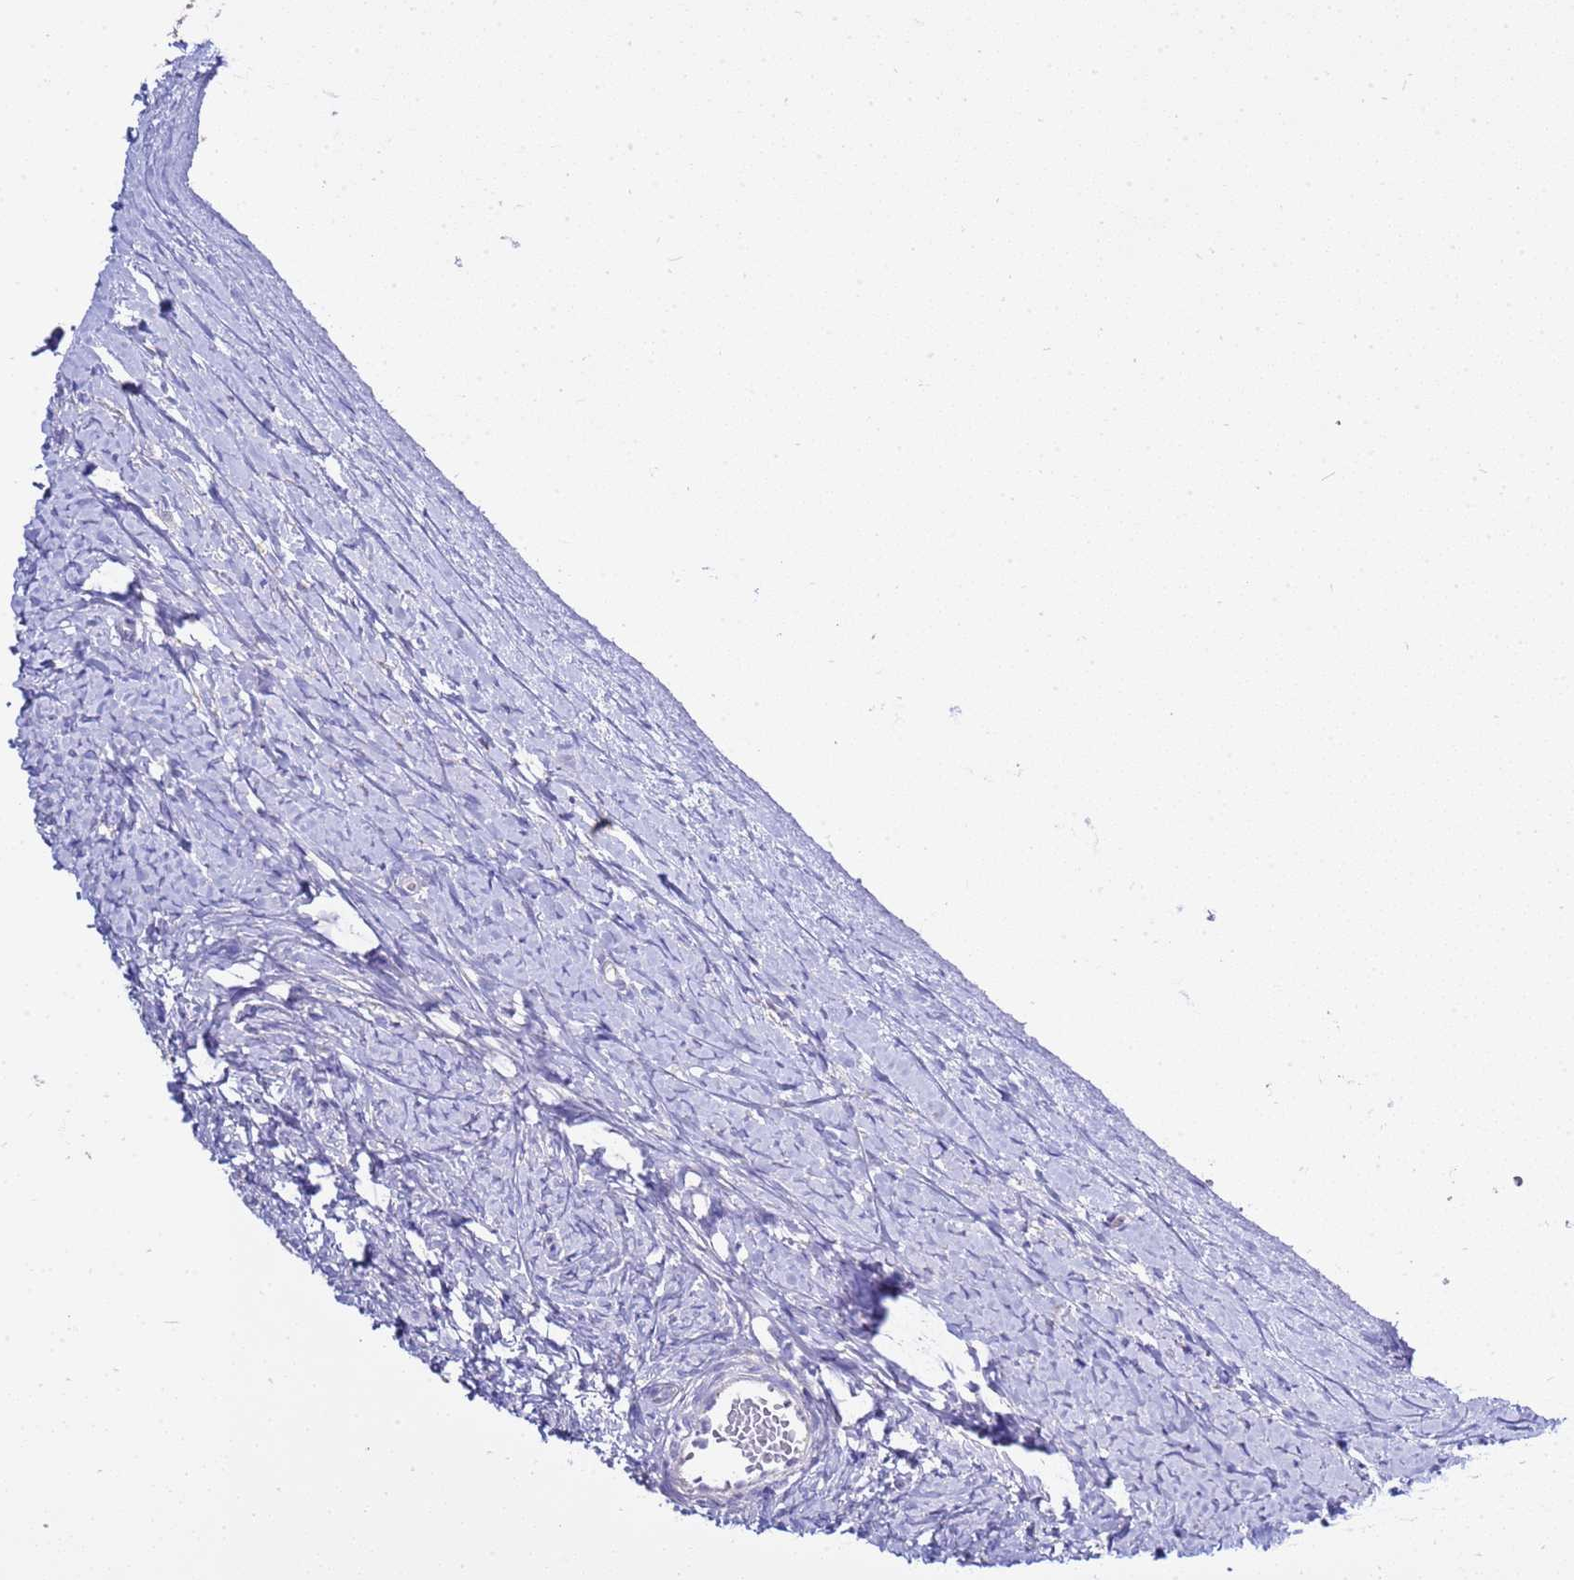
{"staining": {"intensity": "negative", "quantity": "none", "location": "none"}, "tissue": "ovary", "cell_type": "Ovarian stroma cells", "image_type": "normal", "snomed": [{"axis": "morphology", "description": "Normal tissue, NOS"}, {"axis": "morphology", "description": "Developmental malformation"}, {"axis": "topography", "description": "Ovary"}], "caption": "This image is of normal ovary stained with immunohistochemistry to label a protein in brown with the nuclei are counter-stained blue. There is no expression in ovarian stroma cells.", "gene": "ANAPC1", "patient": {"sex": "female", "age": 39}}